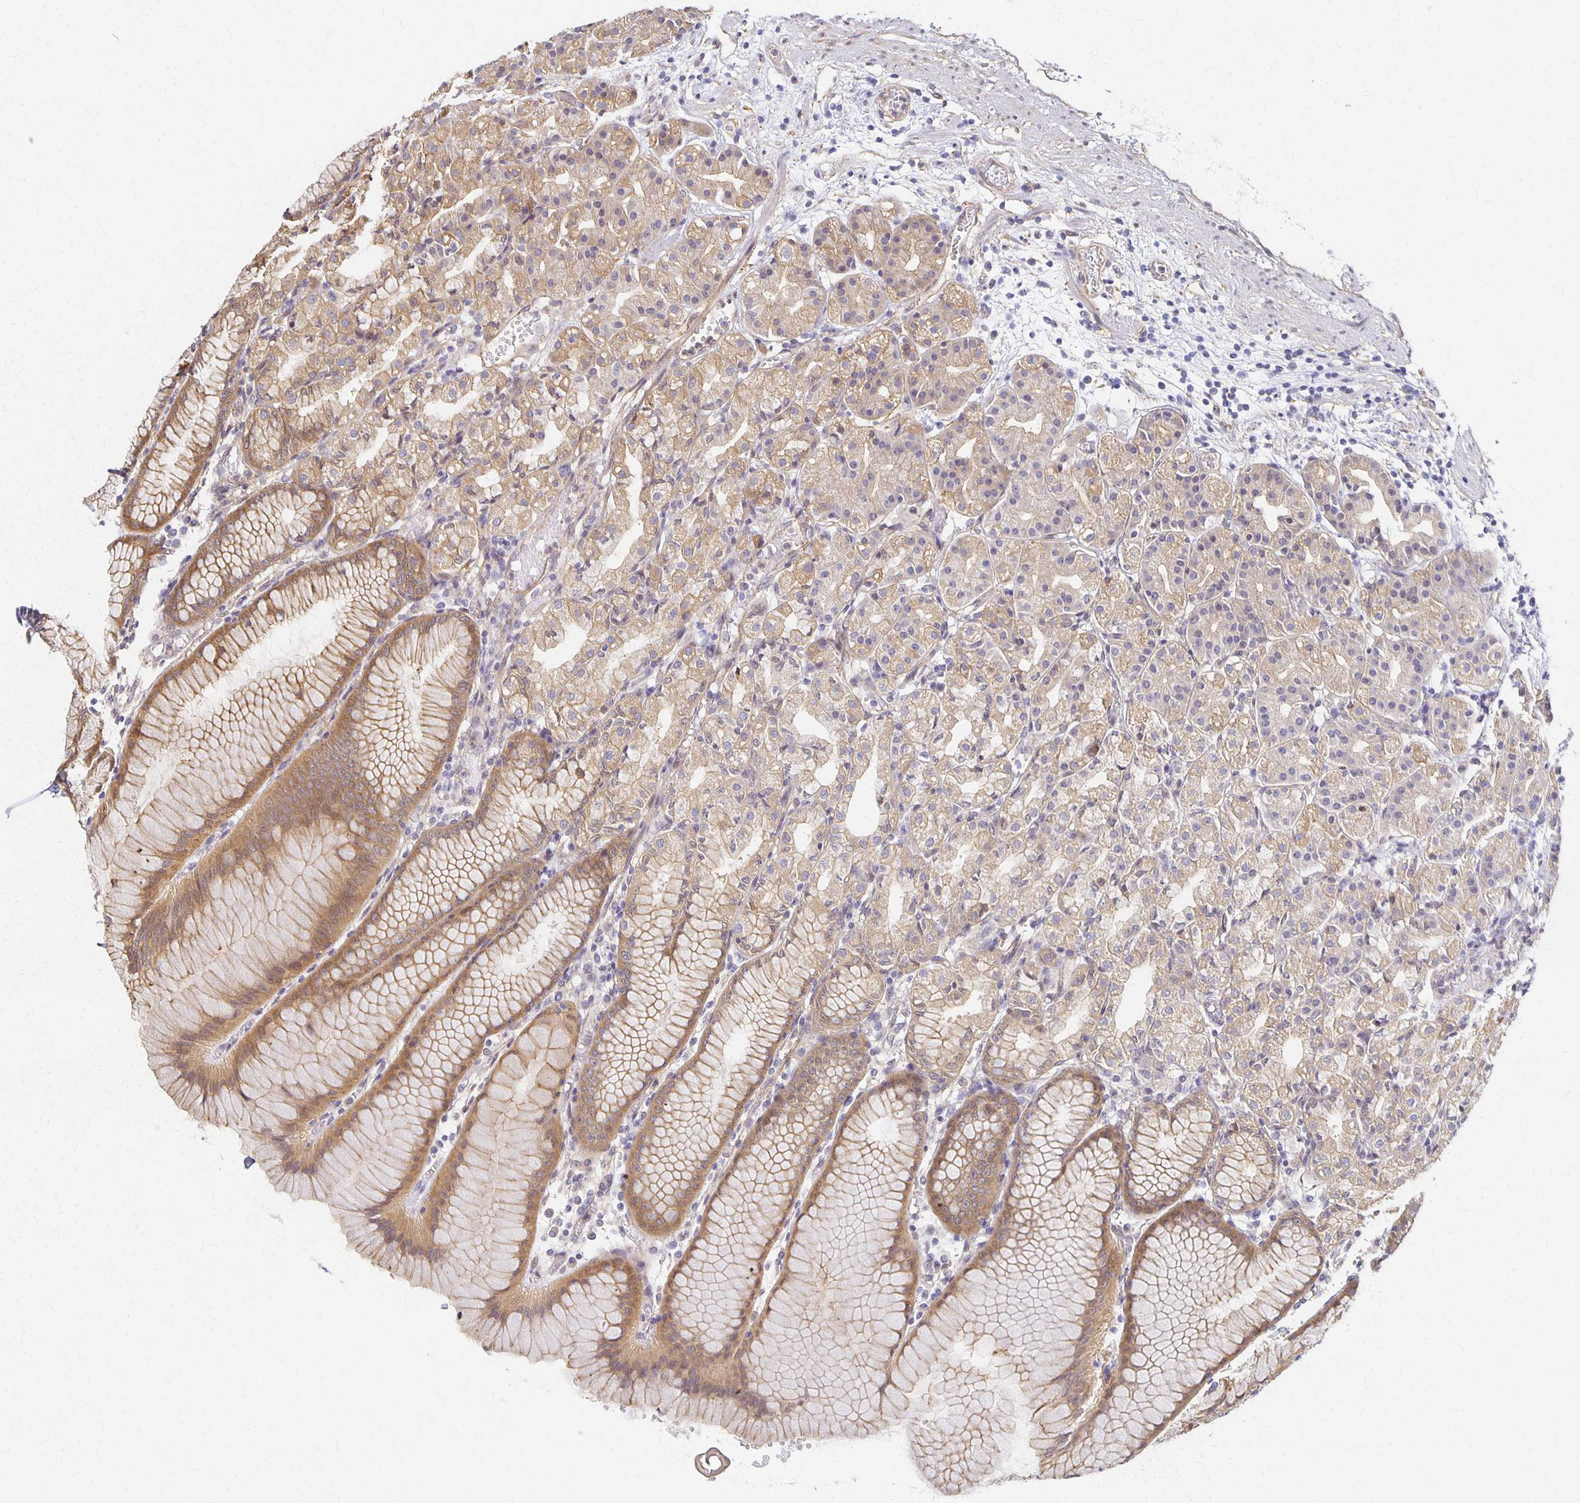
{"staining": {"intensity": "moderate", "quantity": "25%-75%", "location": "cytoplasmic/membranous"}, "tissue": "stomach", "cell_type": "Glandular cells", "image_type": "normal", "snomed": [{"axis": "morphology", "description": "Normal tissue, NOS"}, {"axis": "topography", "description": "Stomach"}], "caption": "Human stomach stained with a brown dye exhibits moderate cytoplasmic/membranous positive expression in approximately 25%-75% of glandular cells.", "gene": "SORL1", "patient": {"sex": "female", "age": 57}}